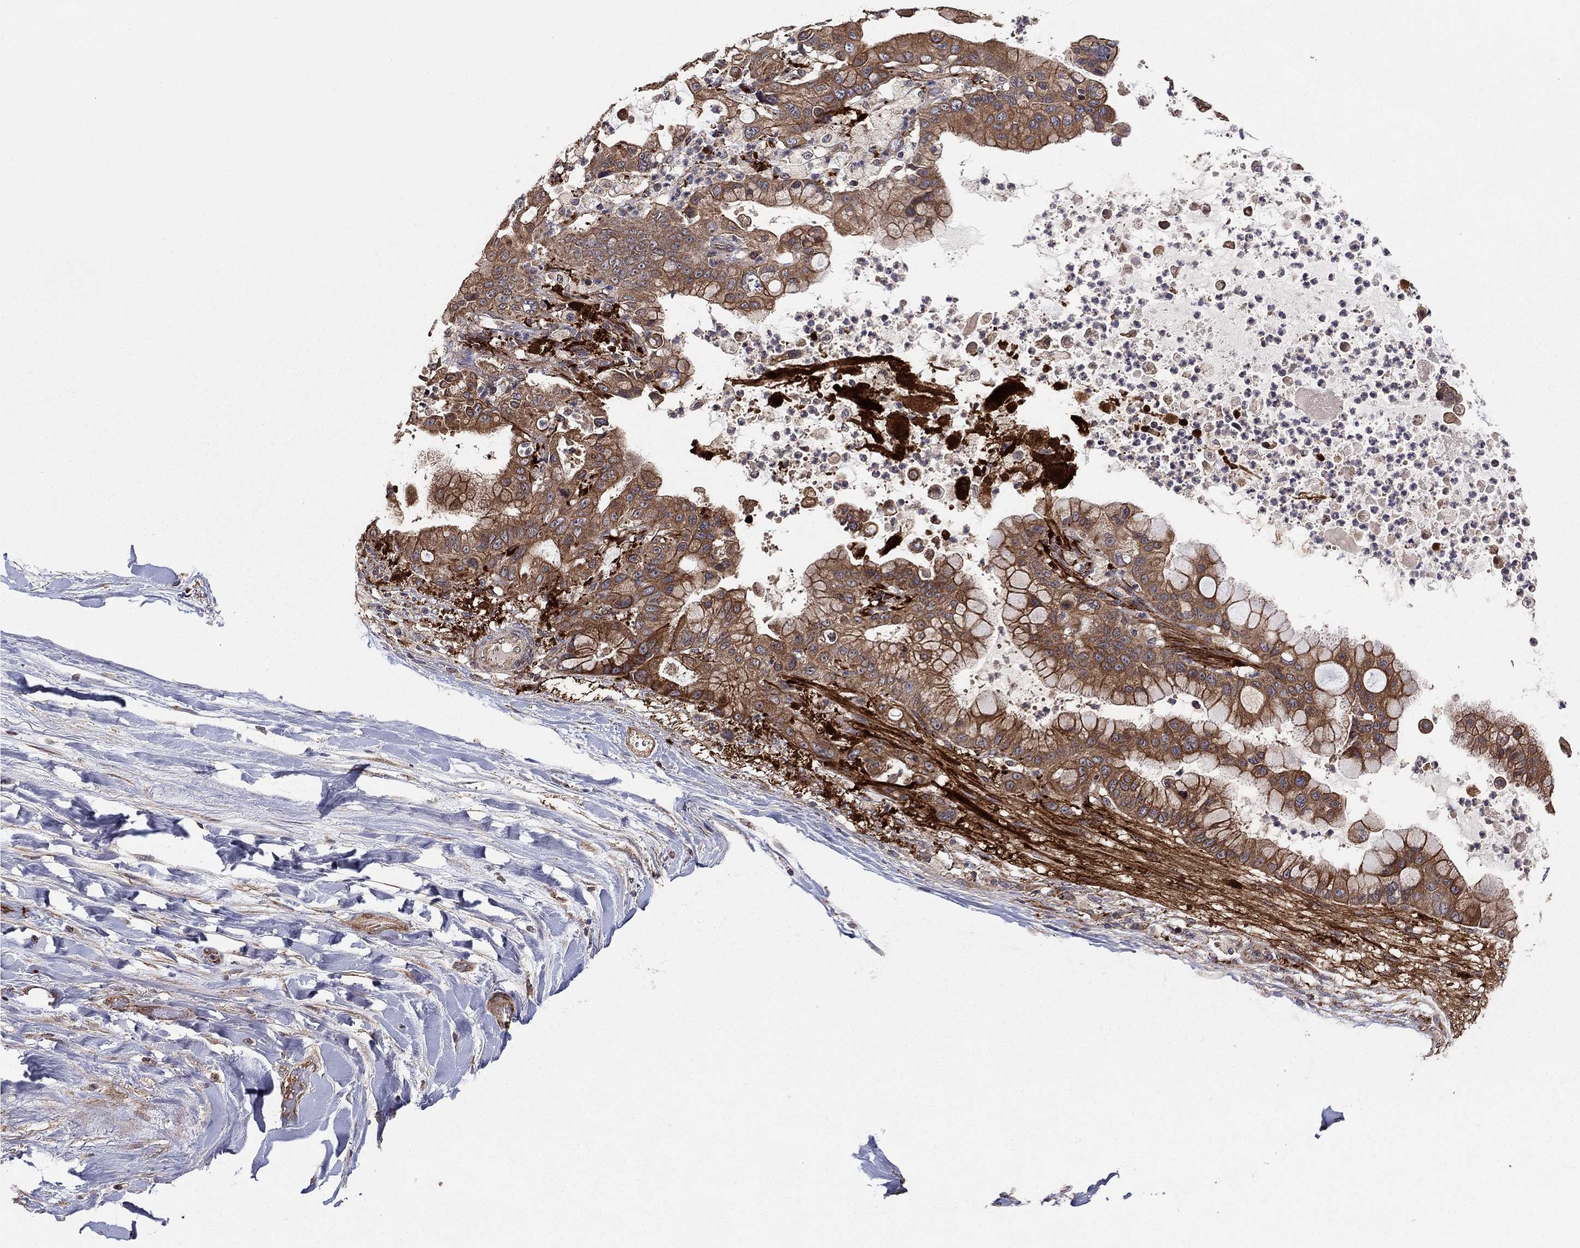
{"staining": {"intensity": "strong", "quantity": "25%-75%", "location": "cytoplasmic/membranous,nuclear"}, "tissue": "liver cancer", "cell_type": "Tumor cells", "image_type": "cancer", "snomed": [{"axis": "morphology", "description": "Cholangiocarcinoma"}, {"axis": "topography", "description": "Liver"}], "caption": "IHC staining of liver cholangiocarcinoma, which shows high levels of strong cytoplasmic/membranous and nuclear positivity in about 25%-75% of tumor cells indicating strong cytoplasmic/membranous and nuclear protein positivity. The staining was performed using DAB (3,3'-diaminobenzidine) (brown) for protein detection and nuclei were counterstained in hematoxylin (blue).", "gene": "BMERB1", "patient": {"sex": "female", "age": 54}}